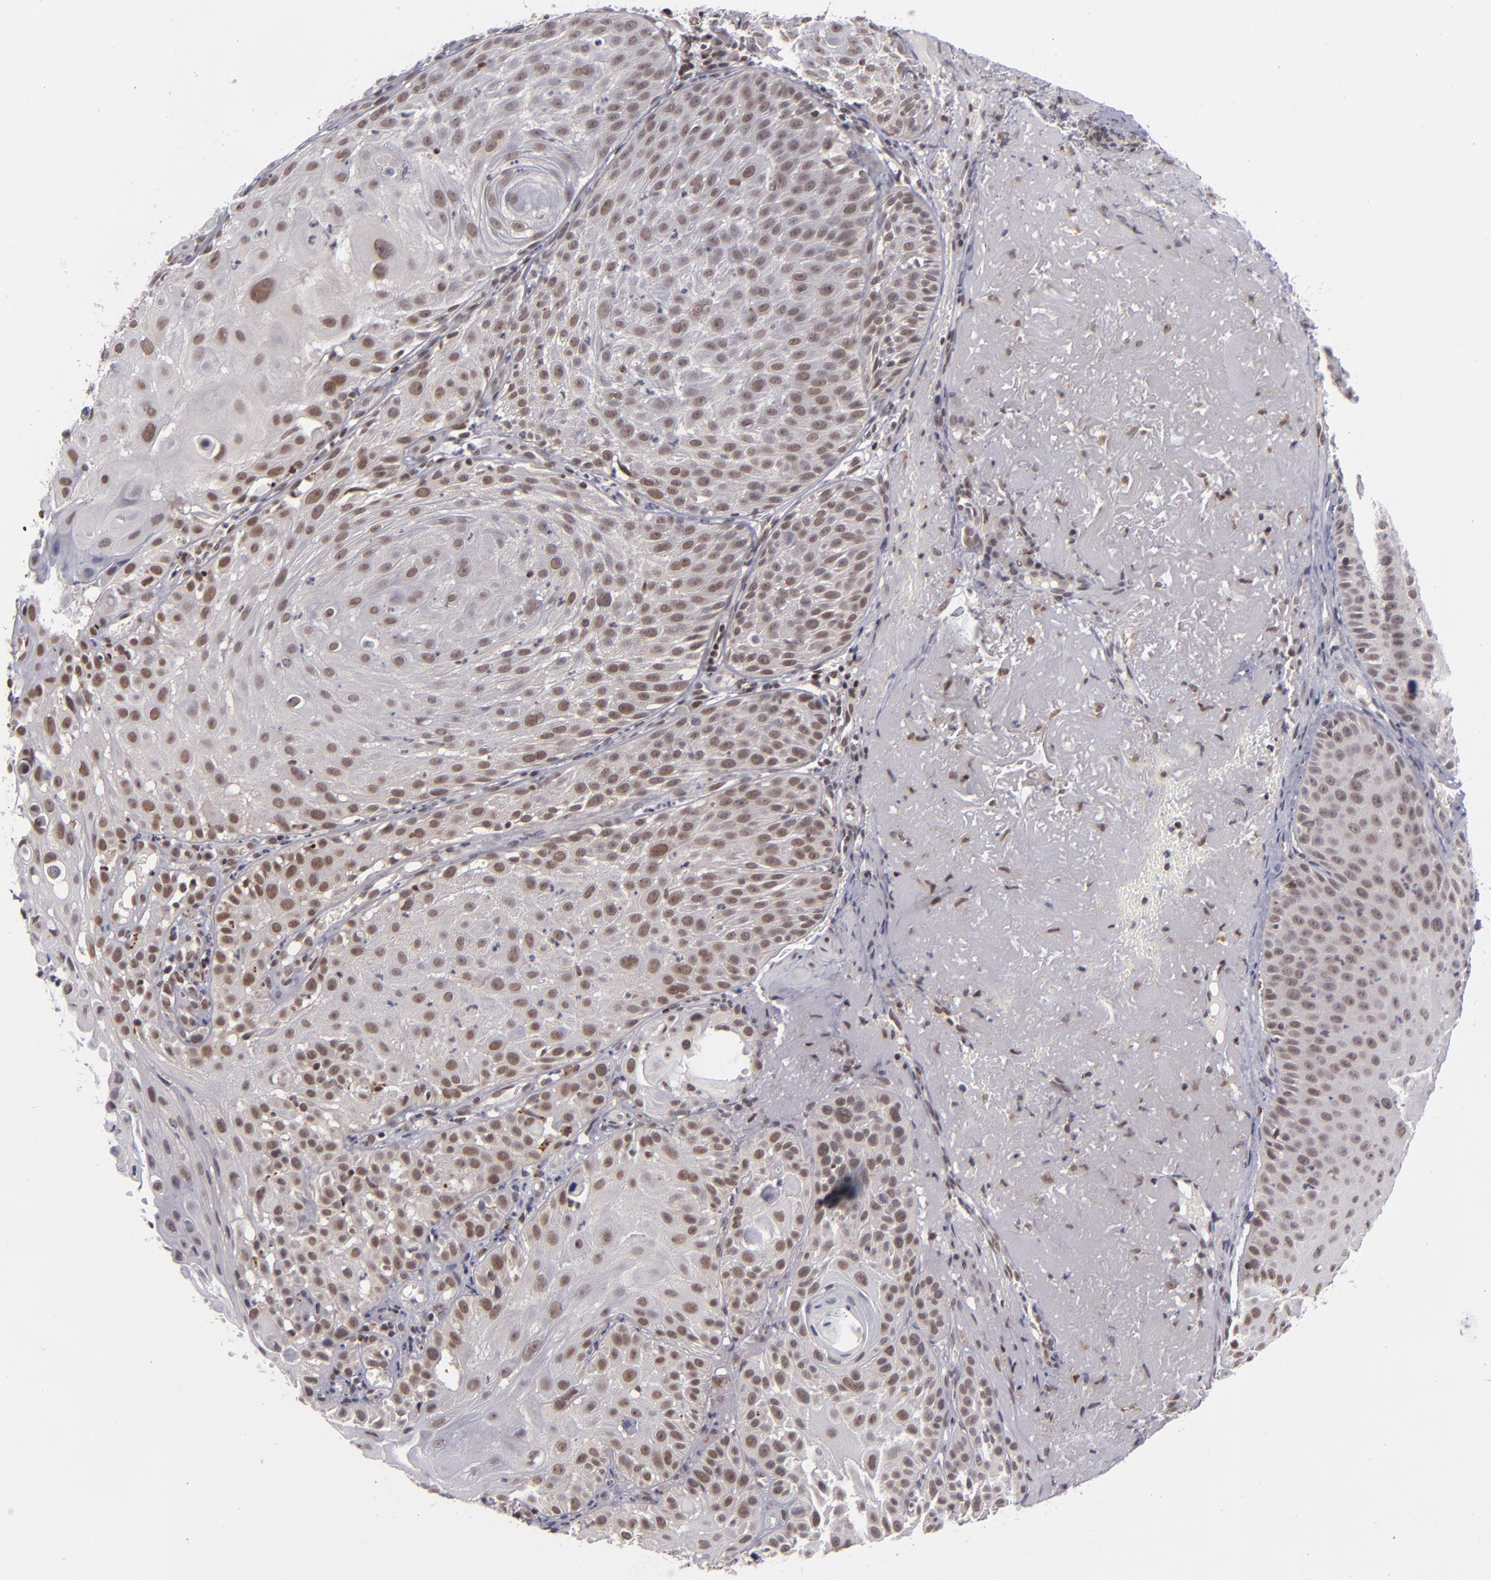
{"staining": {"intensity": "weak", "quantity": ">75%", "location": "nuclear"}, "tissue": "skin cancer", "cell_type": "Tumor cells", "image_type": "cancer", "snomed": [{"axis": "morphology", "description": "Squamous cell carcinoma, NOS"}, {"axis": "topography", "description": "Skin"}], "caption": "Immunohistochemistry of skin cancer reveals low levels of weak nuclear expression in about >75% of tumor cells. (DAB IHC with brightfield microscopy, high magnification).", "gene": "MLLT3", "patient": {"sex": "female", "age": 89}}